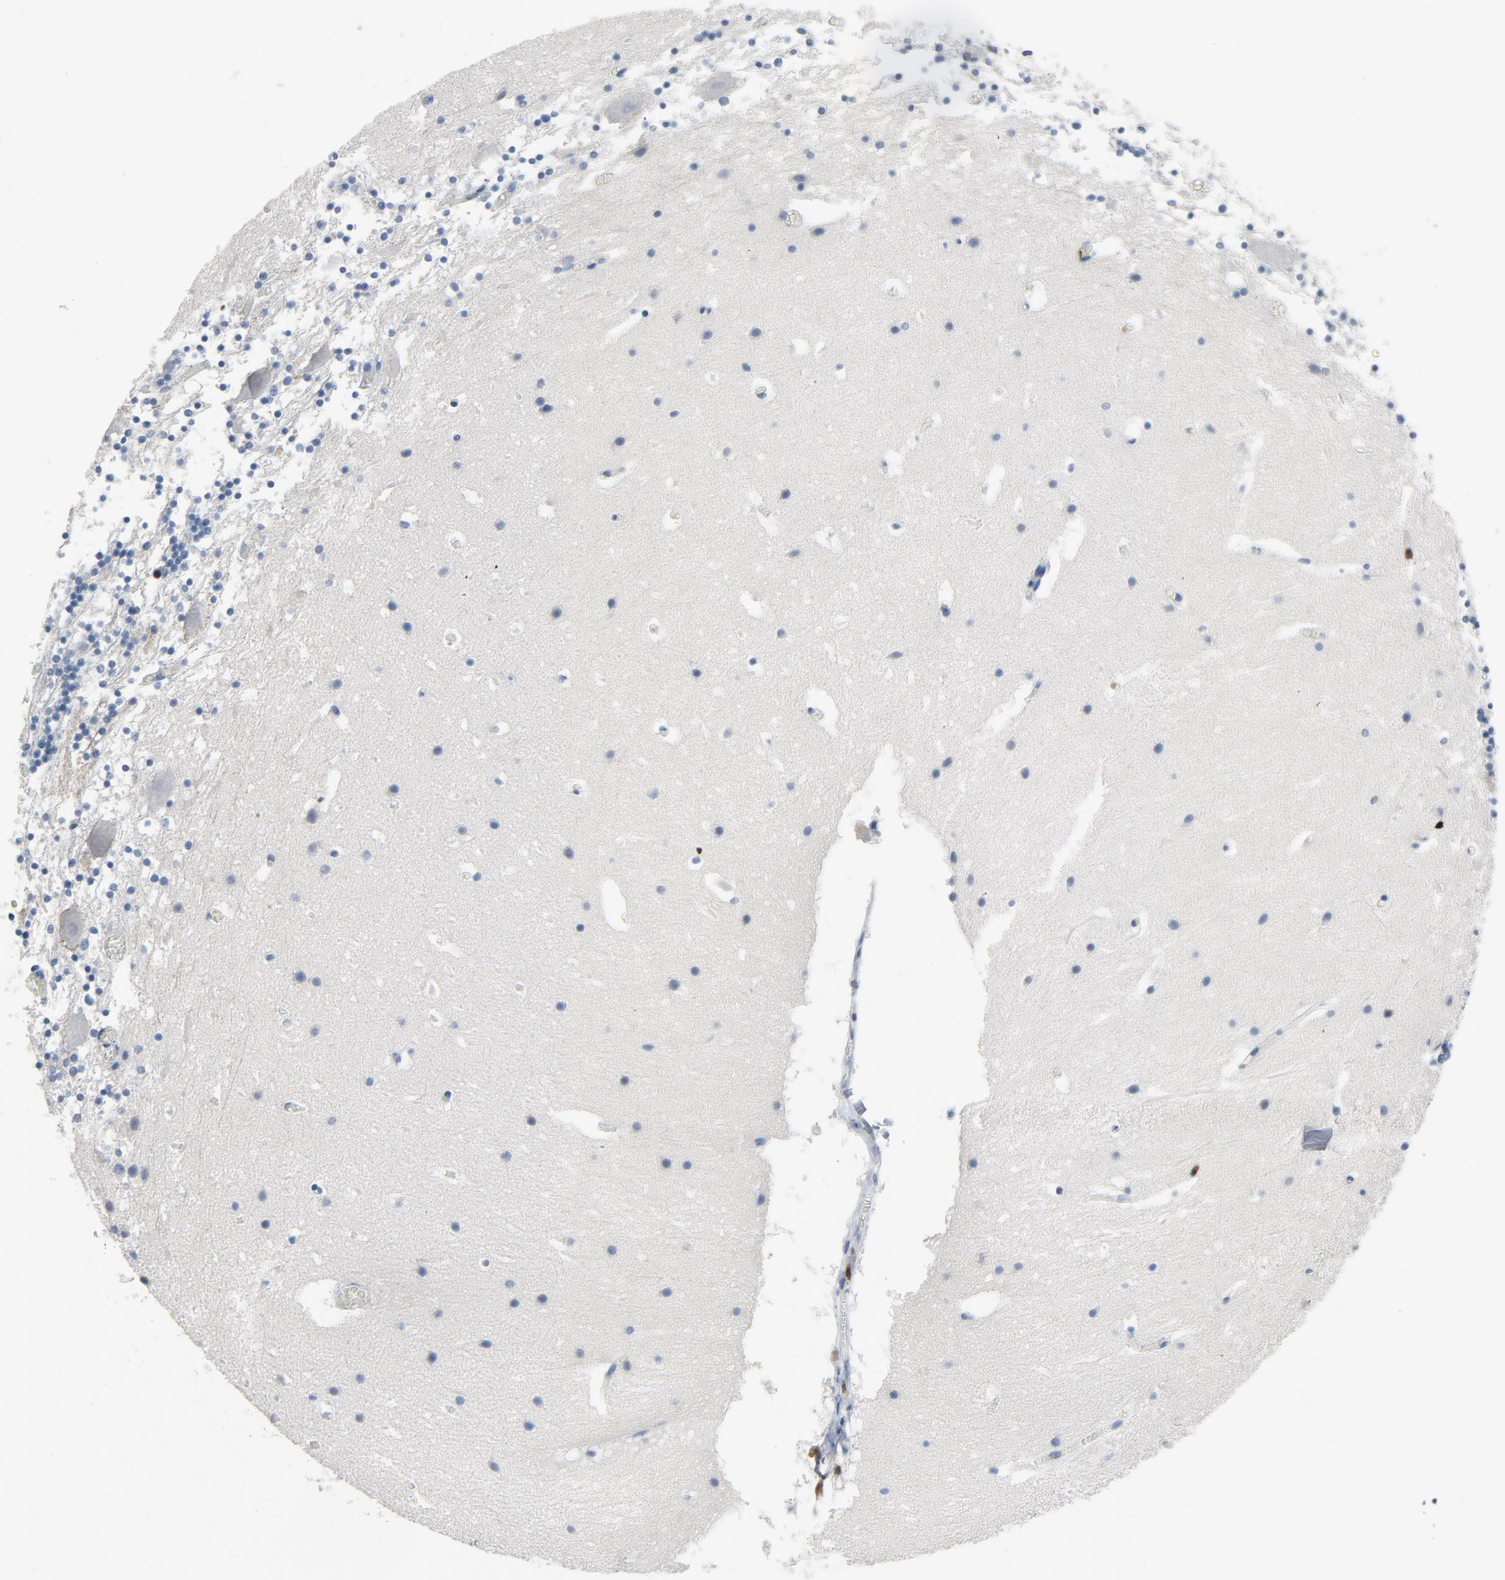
{"staining": {"intensity": "negative", "quantity": "none", "location": "none"}, "tissue": "cerebellum", "cell_type": "Cells in granular layer", "image_type": "normal", "snomed": [{"axis": "morphology", "description": "Normal tissue, NOS"}, {"axis": "topography", "description": "Cerebellum"}], "caption": "This is an immunohistochemistry image of benign cerebellum. There is no staining in cells in granular layer.", "gene": "LCK", "patient": {"sex": "male", "age": 45}}